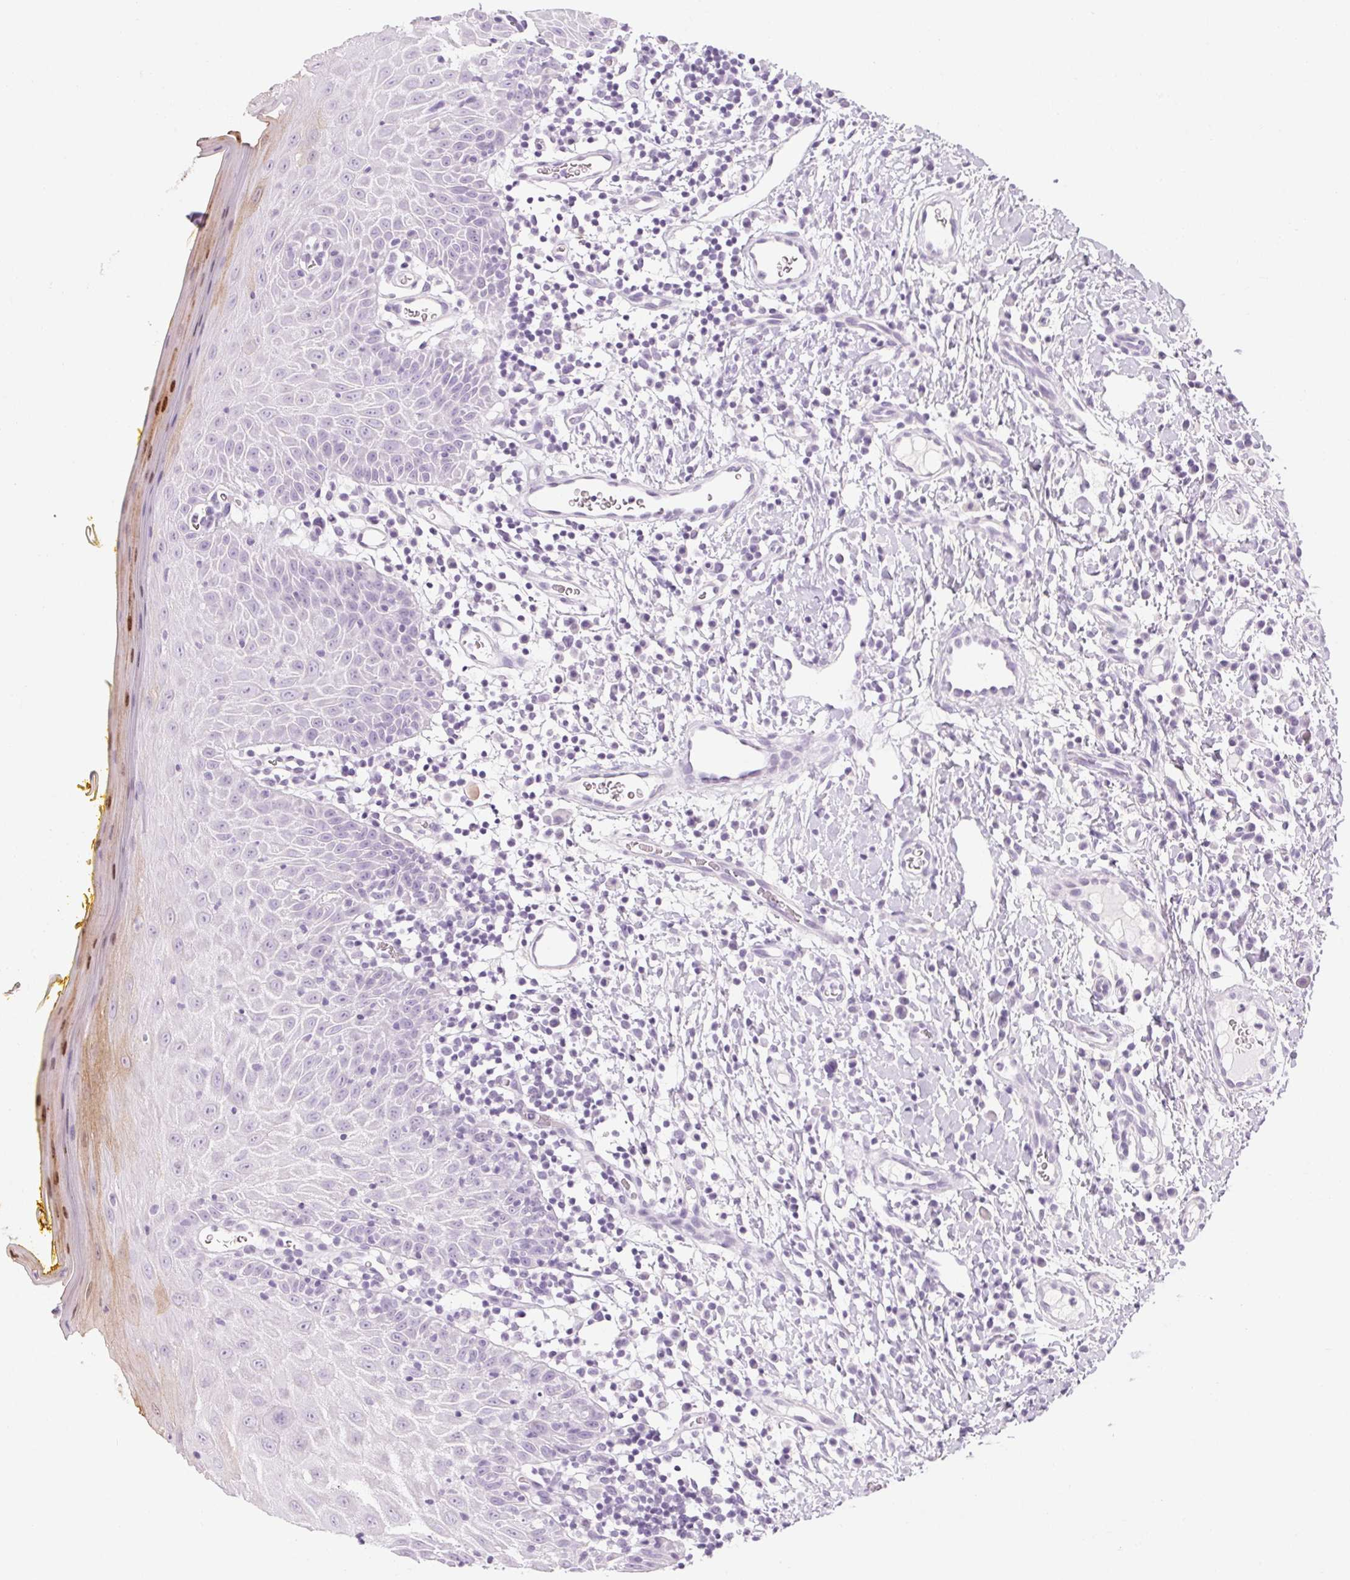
{"staining": {"intensity": "moderate", "quantity": "<25%", "location": "nuclear"}, "tissue": "oral mucosa", "cell_type": "Squamous epithelial cells", "image_type": "normal", "snomed": [{"axis": "morphology", "description": "Normal tissue, NOS"}, {"axis": "topography", "description": "Oral tissue"}, {"axis": "topography", "description": "Tounge, NOS"}], "caption": "Normal oral mucosa reveals moderate nuclear staining in about <25% of squamous epithelial cells, visualized by immunohistochemistry. Ihc stains the protein in brown and the nuclei are stained blue.", "gene": "RPTN", "patient": {"sex": "female", "age": 58}}